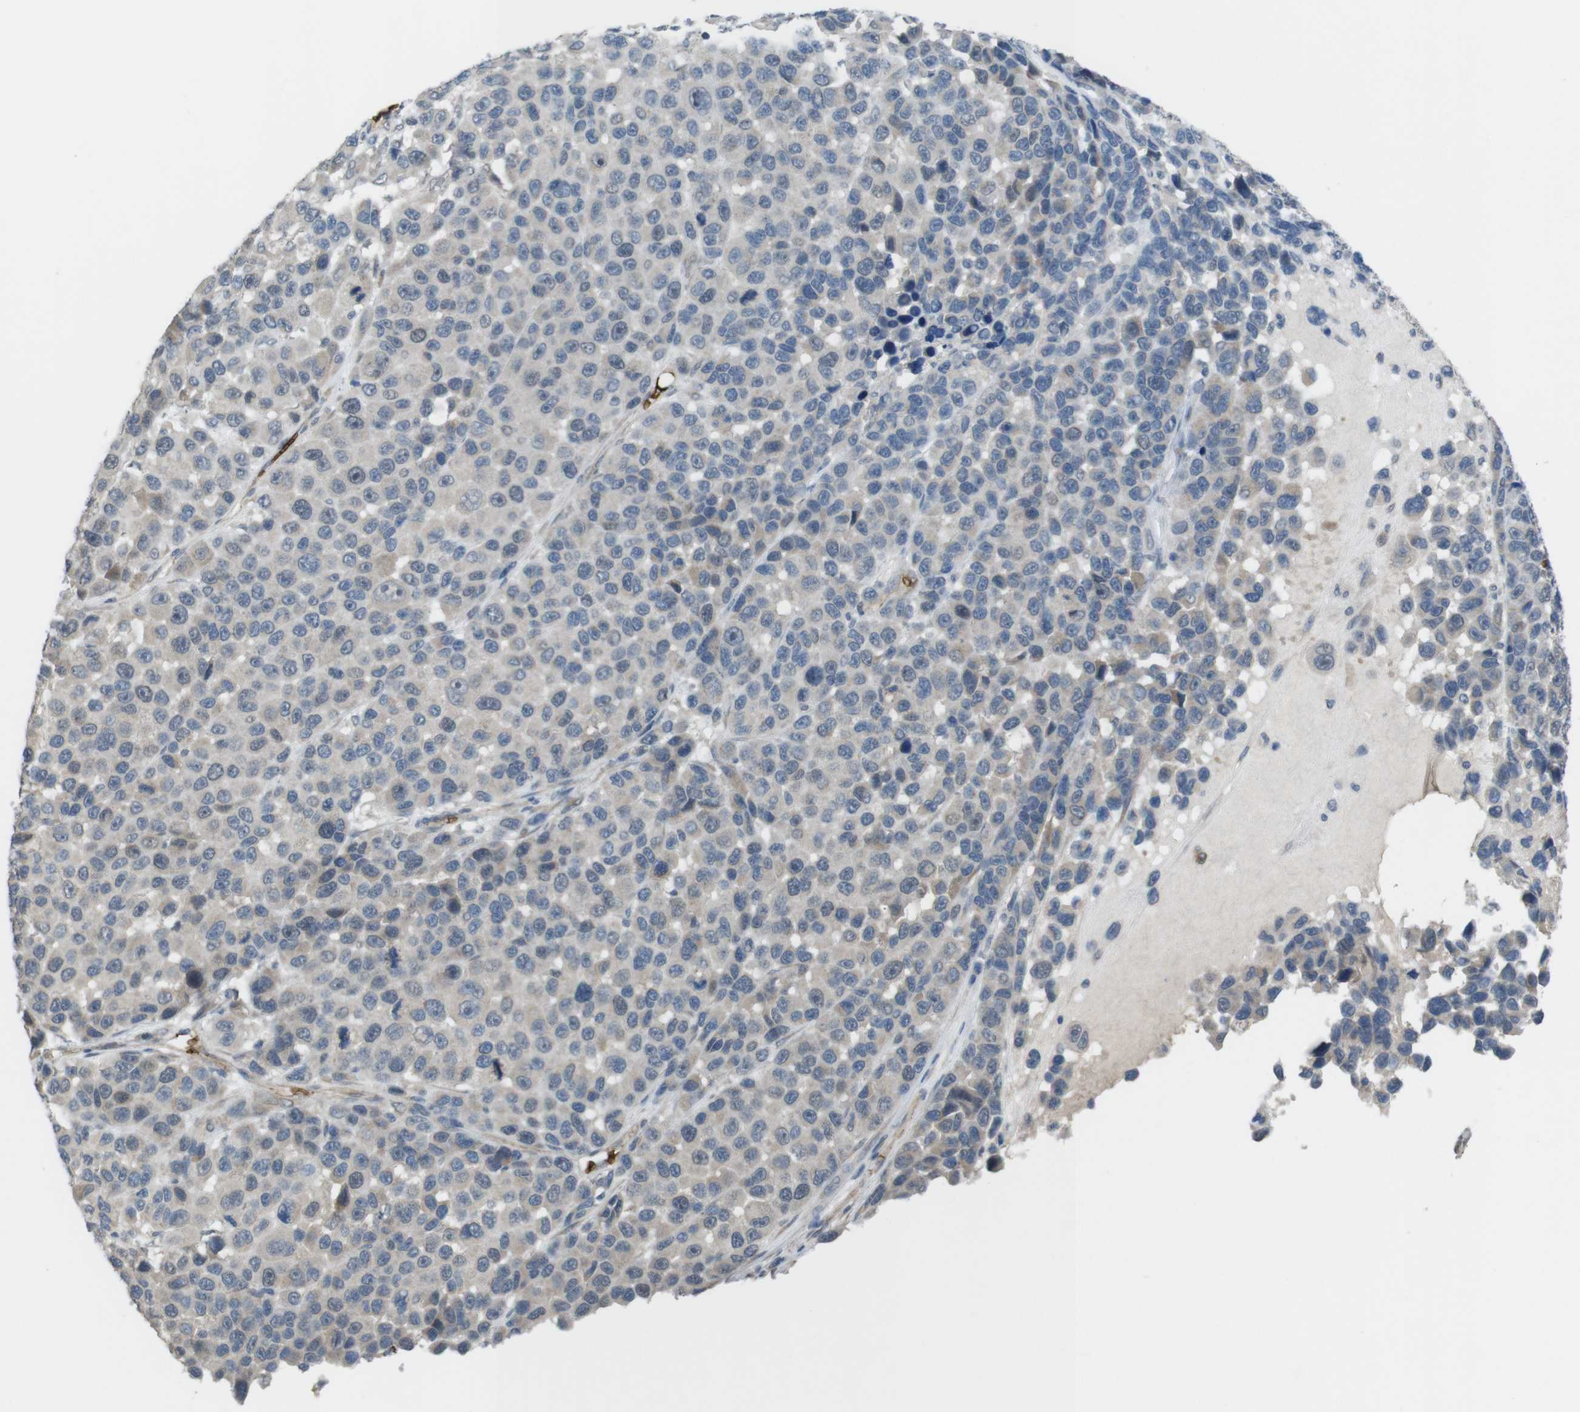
{"staining": {"intensity": "weak", "quantity": "<25%", "location": "cytoplasmic/membranous"}, "tissue": "melanoma", "cell_type": "Tumor cells", "image_type": "cancer", "snomed": [{"axis": "morphology", "description": "Malignant melanoma, NOS"}, {"axis": "topography", "description": "Skin"}], "caption": "Tumor cells are negative for brown protein staining in melanoma. (DAB (3,3'-diaminobenzidine) immunohistochemistry visualized using brightfield microscopy, high magnification).", "gene": "GYPA", "patient": {"sex": "male", "age": 53}}